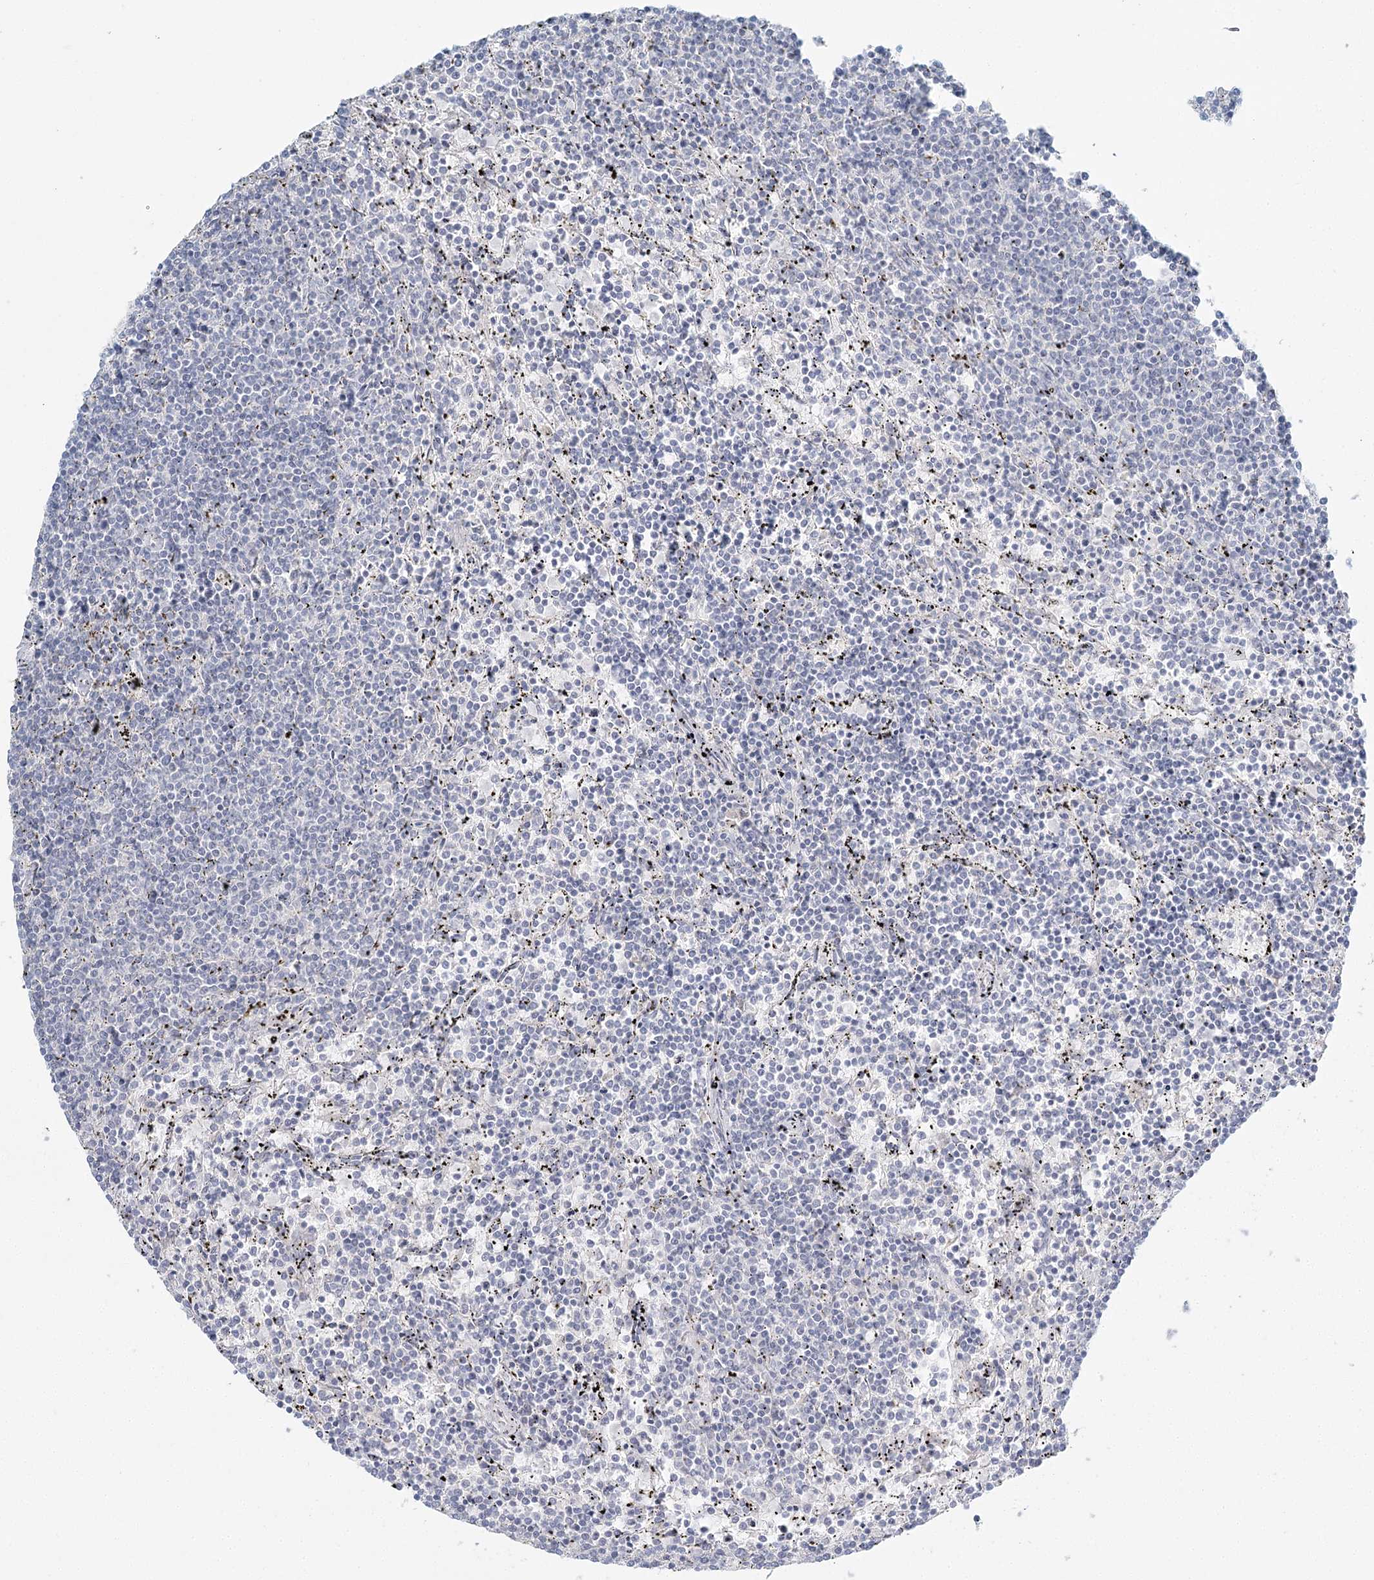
{"staining": {"intensity": "negative", "quantity": "none", "location": "none"}, "tissue": "lymphoma", "cell_type": "Tumor cells", "image_type": "cancer", "snomed": [{"axis": "morphology", "description": "Malignant lymphoma, non-Hodgkin's type, Low grade"}, {"axis": "topography", "description": "Spleen"}], "caption": "Immunohistochemistry (IHC) of low-grade malignant lymphoma, non-Hodgkin's type reveals no staining in tumor cells.", "gene": "DMGDH", "patient": {"sex": "female", "age": 50}}